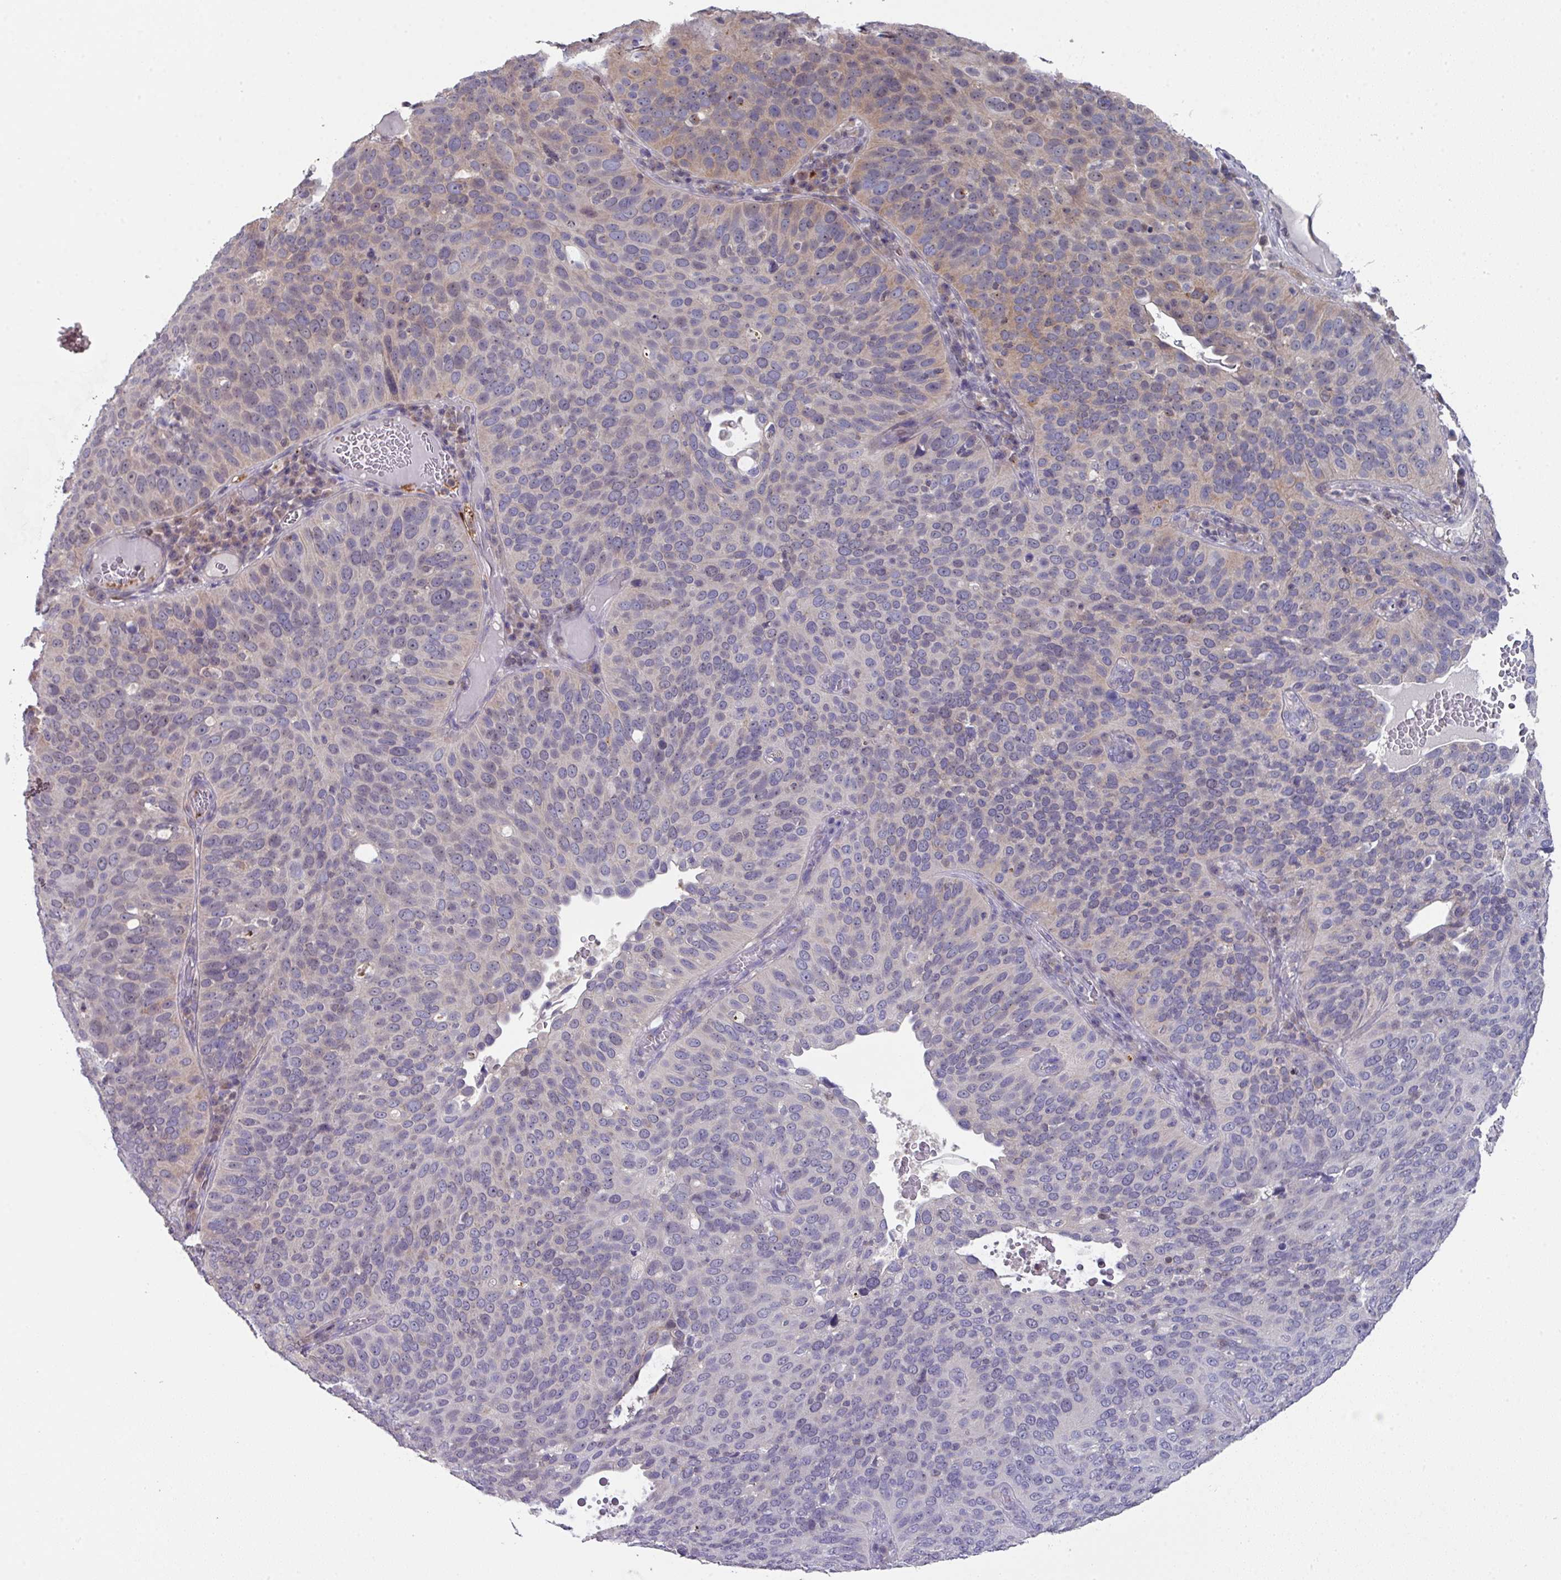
{"staining": {"intensity": "weak", "quantity": "<25%", "location": "cytoplasmic/membranous"}, "tissue": "cervical cancer", "cell_type": "Tumor cells", "image_type": "cancer", "snomed": [{"axis": "morphology", "description": "Squamous cell carcinoma, NOS"}, {"axis": "topography", "description": "Cervix"}], "caption": "Immunohistochemistry of cervical cancer (squamous cell carcinoma) reveals no expression in tumor cells.", "gene": "DCAF12L2", "patient": {"sex": "female", "age": 36}}